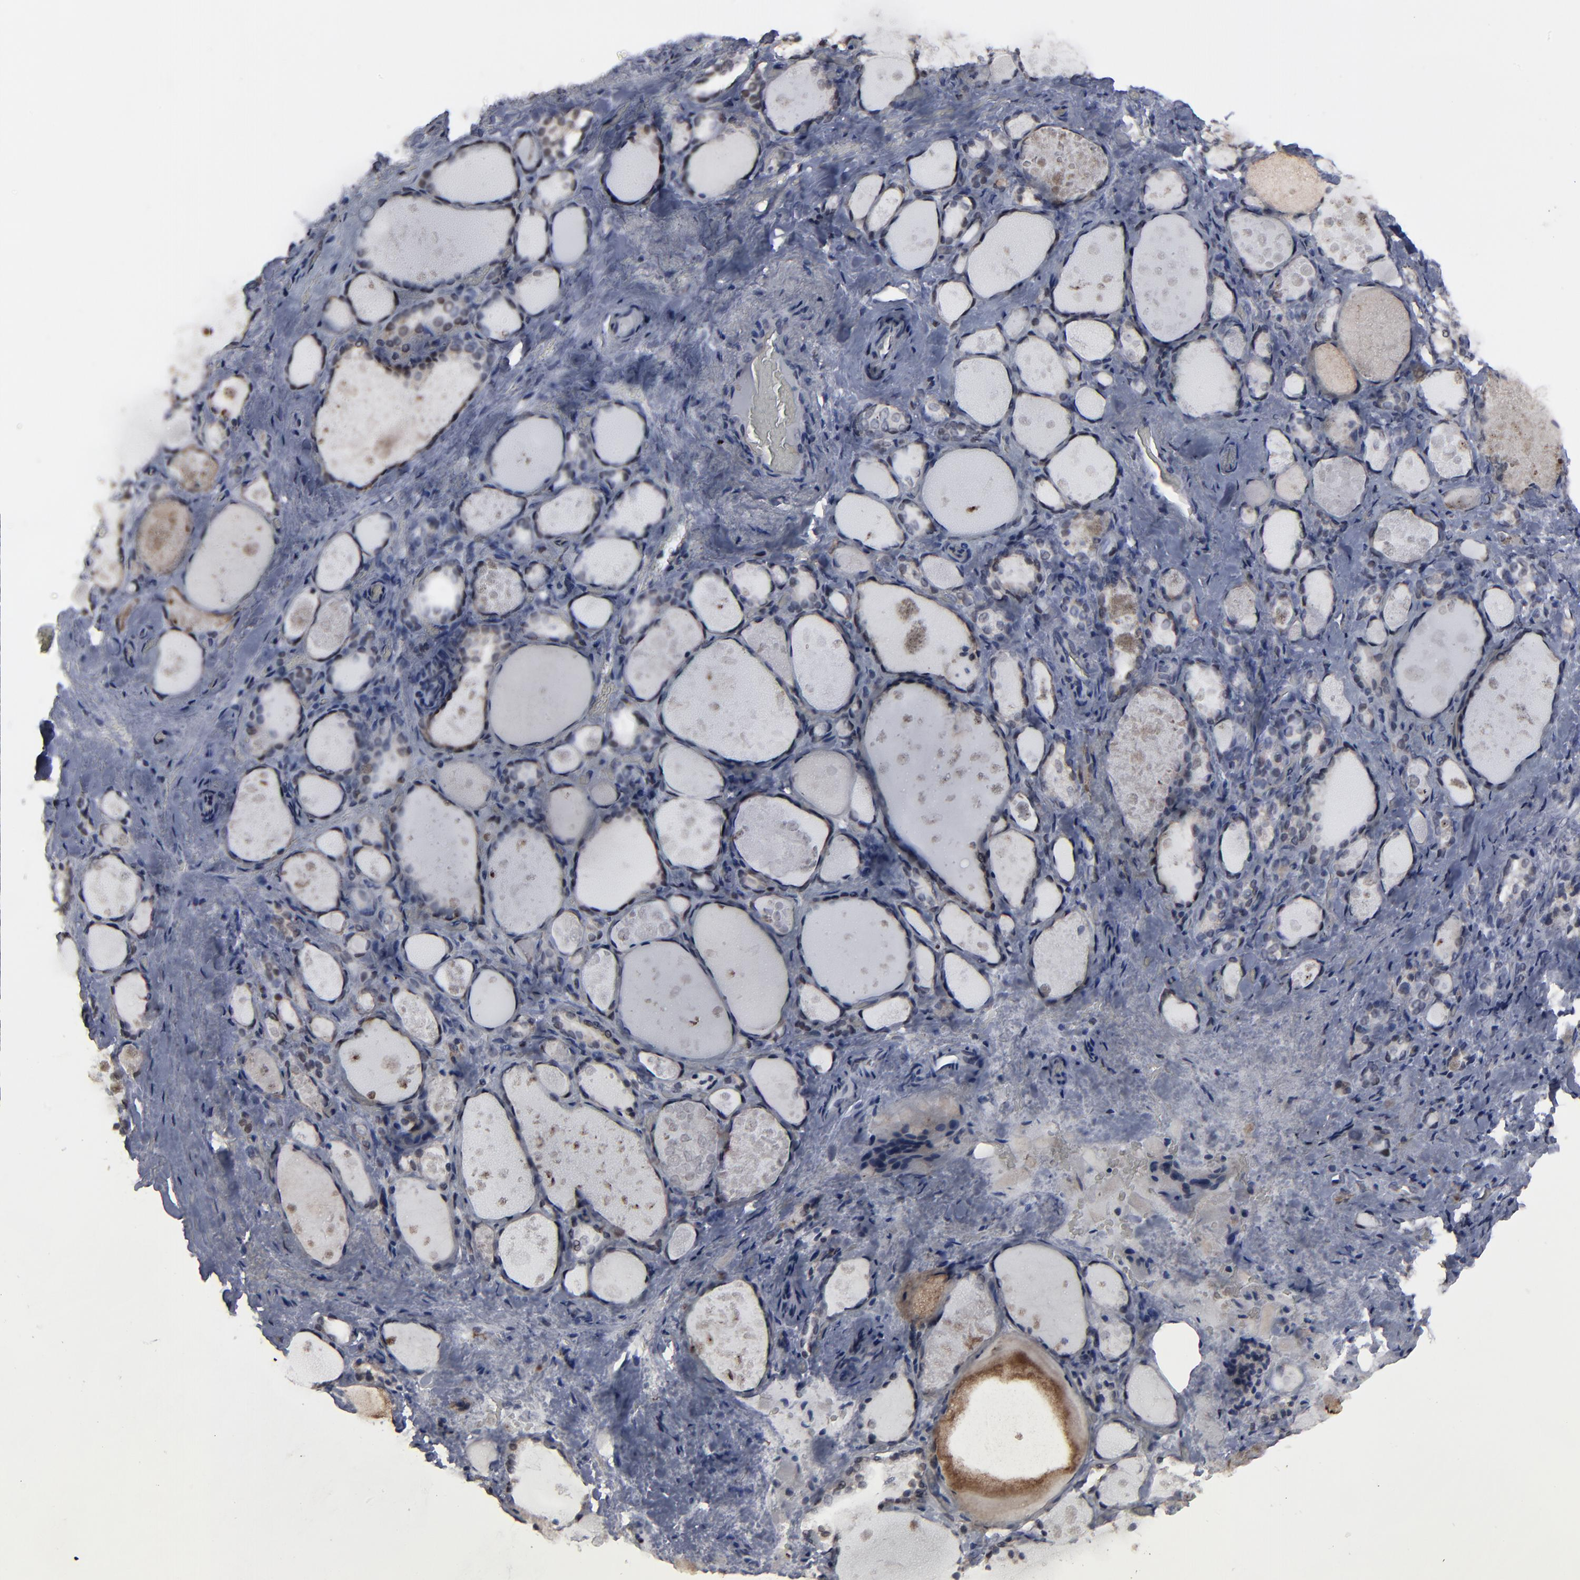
{"staining": {"intensity": "negative", "quantity": "none", "location": "none"}, "tissue": "thyroid gland", "cell_type": "Glandular cells", "image_type": "normal", "snomed": [{"axis": "morphology", "description": "Normal tissue, NOS"}, {"axis": "topography", "description": "Thyroid gland"}], "caption": "A micrograph of human thyroid gland is negative for staining in glandular cells. (Immunohistochemistry, brightfield microscopy, high magnification).", "gene": "SSRP1", "patient": {"sex": "female", "age": 75}}